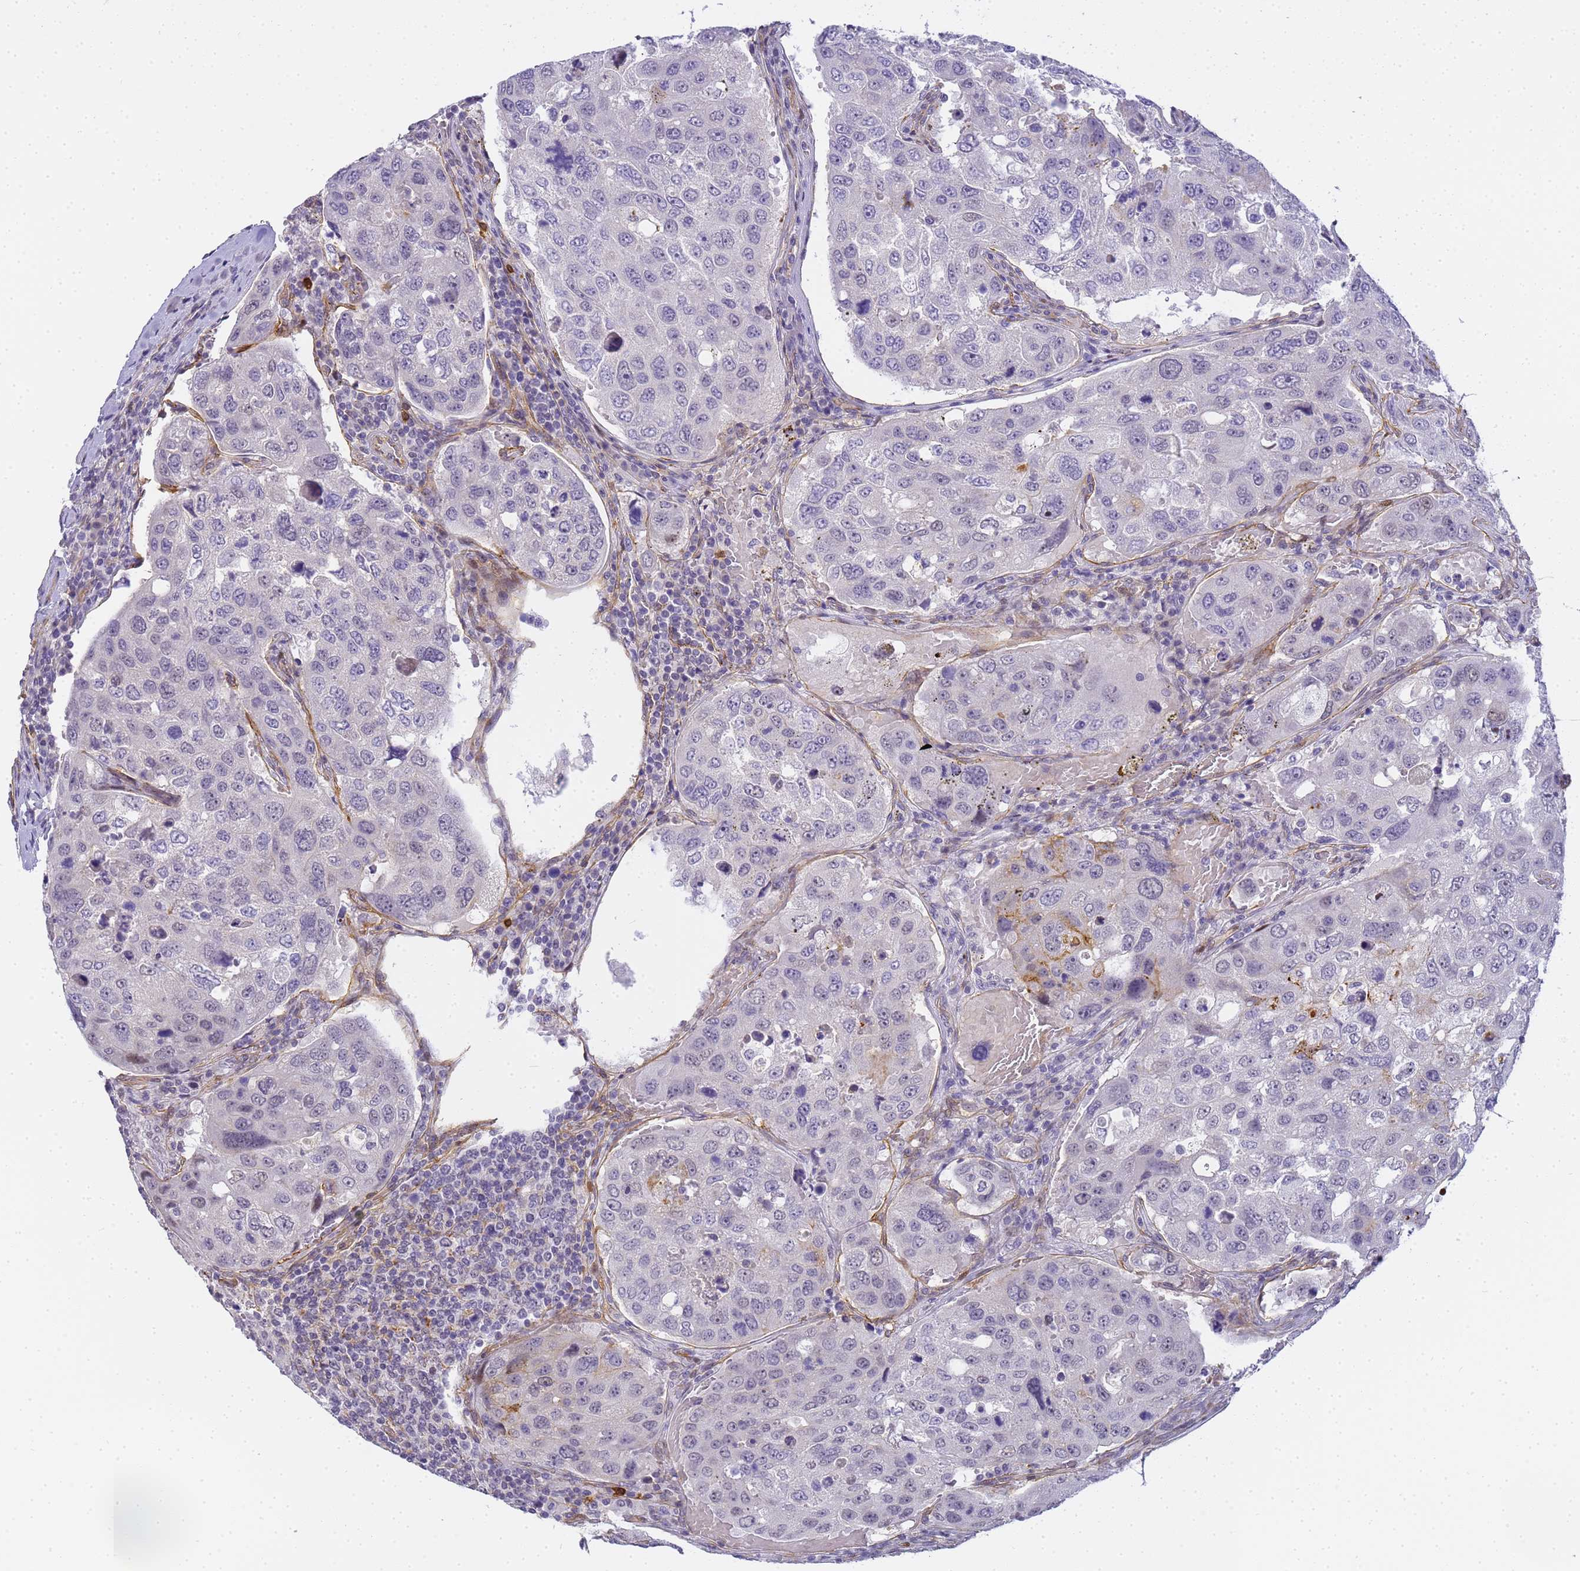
{"staining": {"intensity": "negative", "quantity": "none", "location": "none"}, "tissue": "urothelial cancer", "cell_type": "Tumor cells", "image_type": "cancer", "snomed": [{"axis": "morphology", "description": "Urothelial carcinoma, High grade"}, {"axis": "topography", "description": "Lymph node"}, {"axis": "topography", "description": "Urinary bladder"}], "caption": "There is no significant staining in tumor cells of high-grade urothelial carcinoma. The staining is performed using DAB brown chromogen with nuclei counter-stained in using hematoxylin.", "gene": "GON4L", "patient": {"sex": "male", "age": 51}}